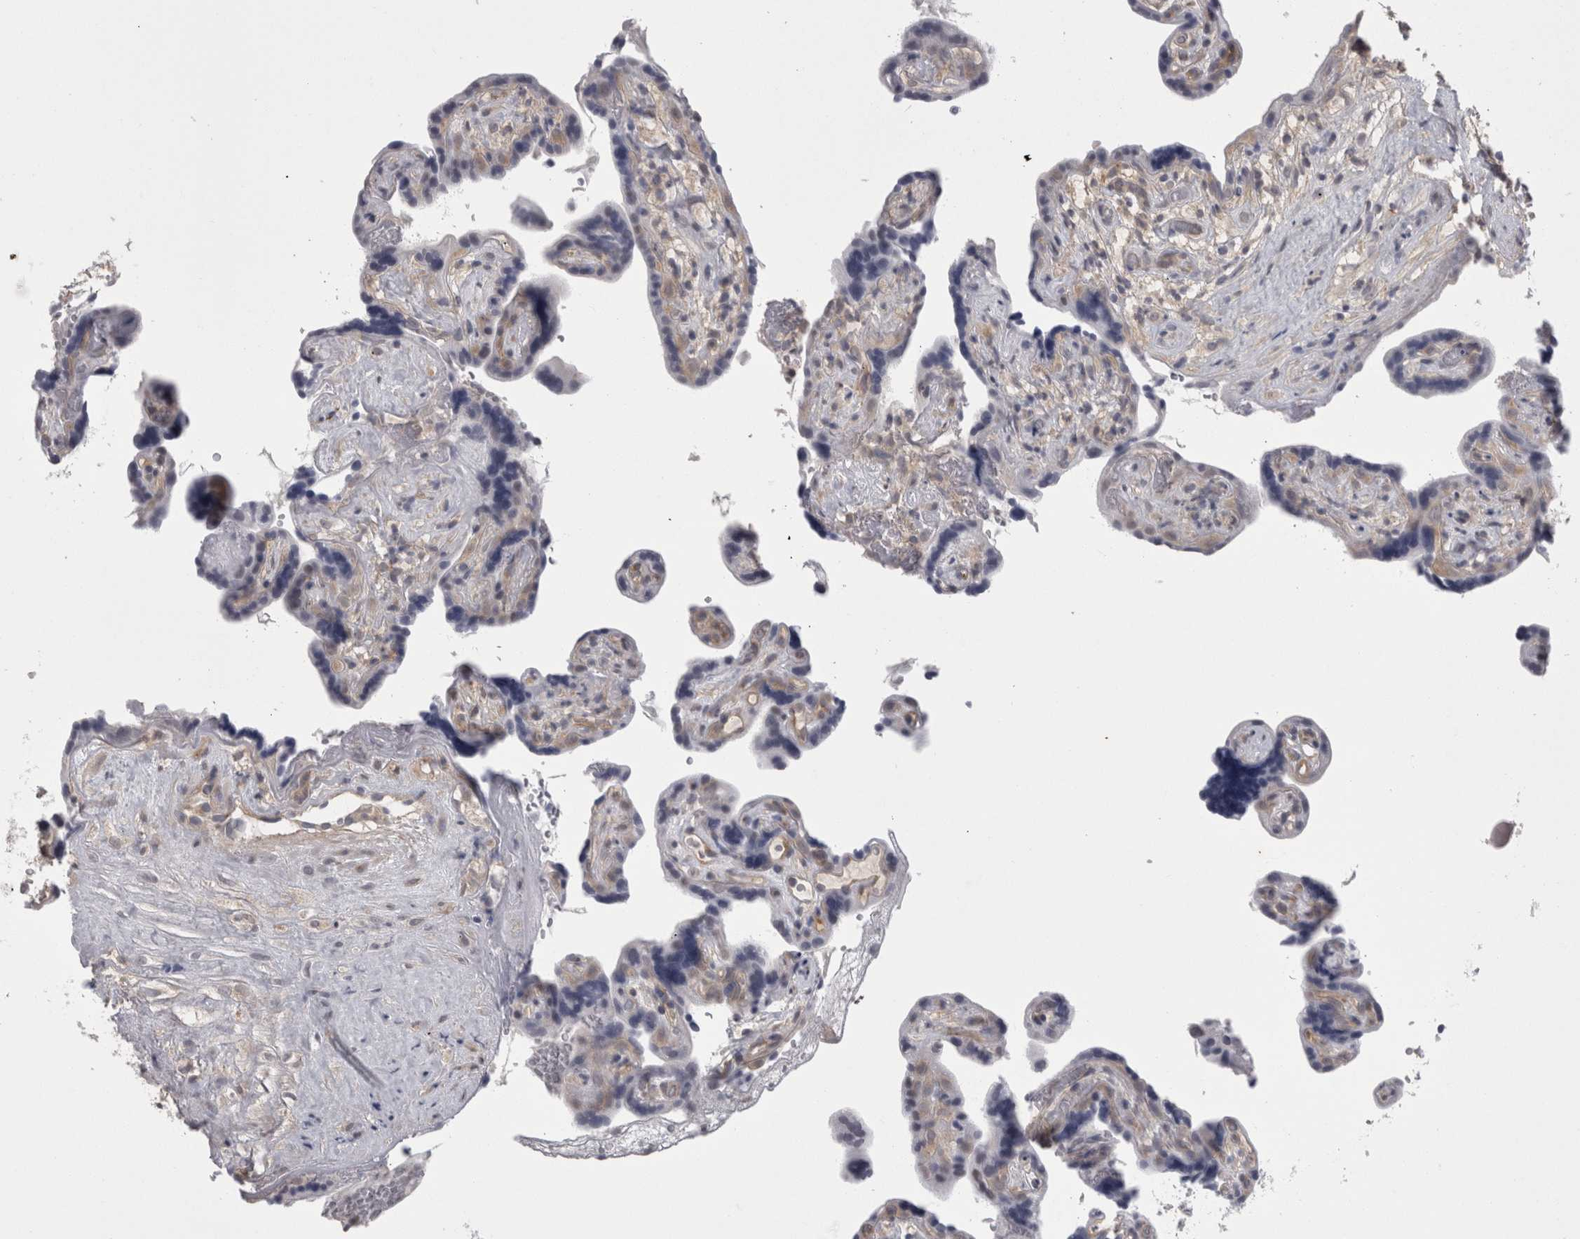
{"staining": {"intensity": "weak", "quantity": "25%-75%", "location": "cytoplasmic/membranous"}, "tissue": "placenta", "cell_type": "Decidual cells", "image_type": "normal", "snomed": [{"axis": "morphology", "description": "Normal tissue, NOS"}, {"axis": "topography", "description": "Placenta"}], "caption": "Protein expression analysis of normal placenta displays weak cytoplasmic/membranous staining in about 25%-75% of decidual cells.", "gene": "LYZL6", "patient": {"sex": "female", "age": 30}}